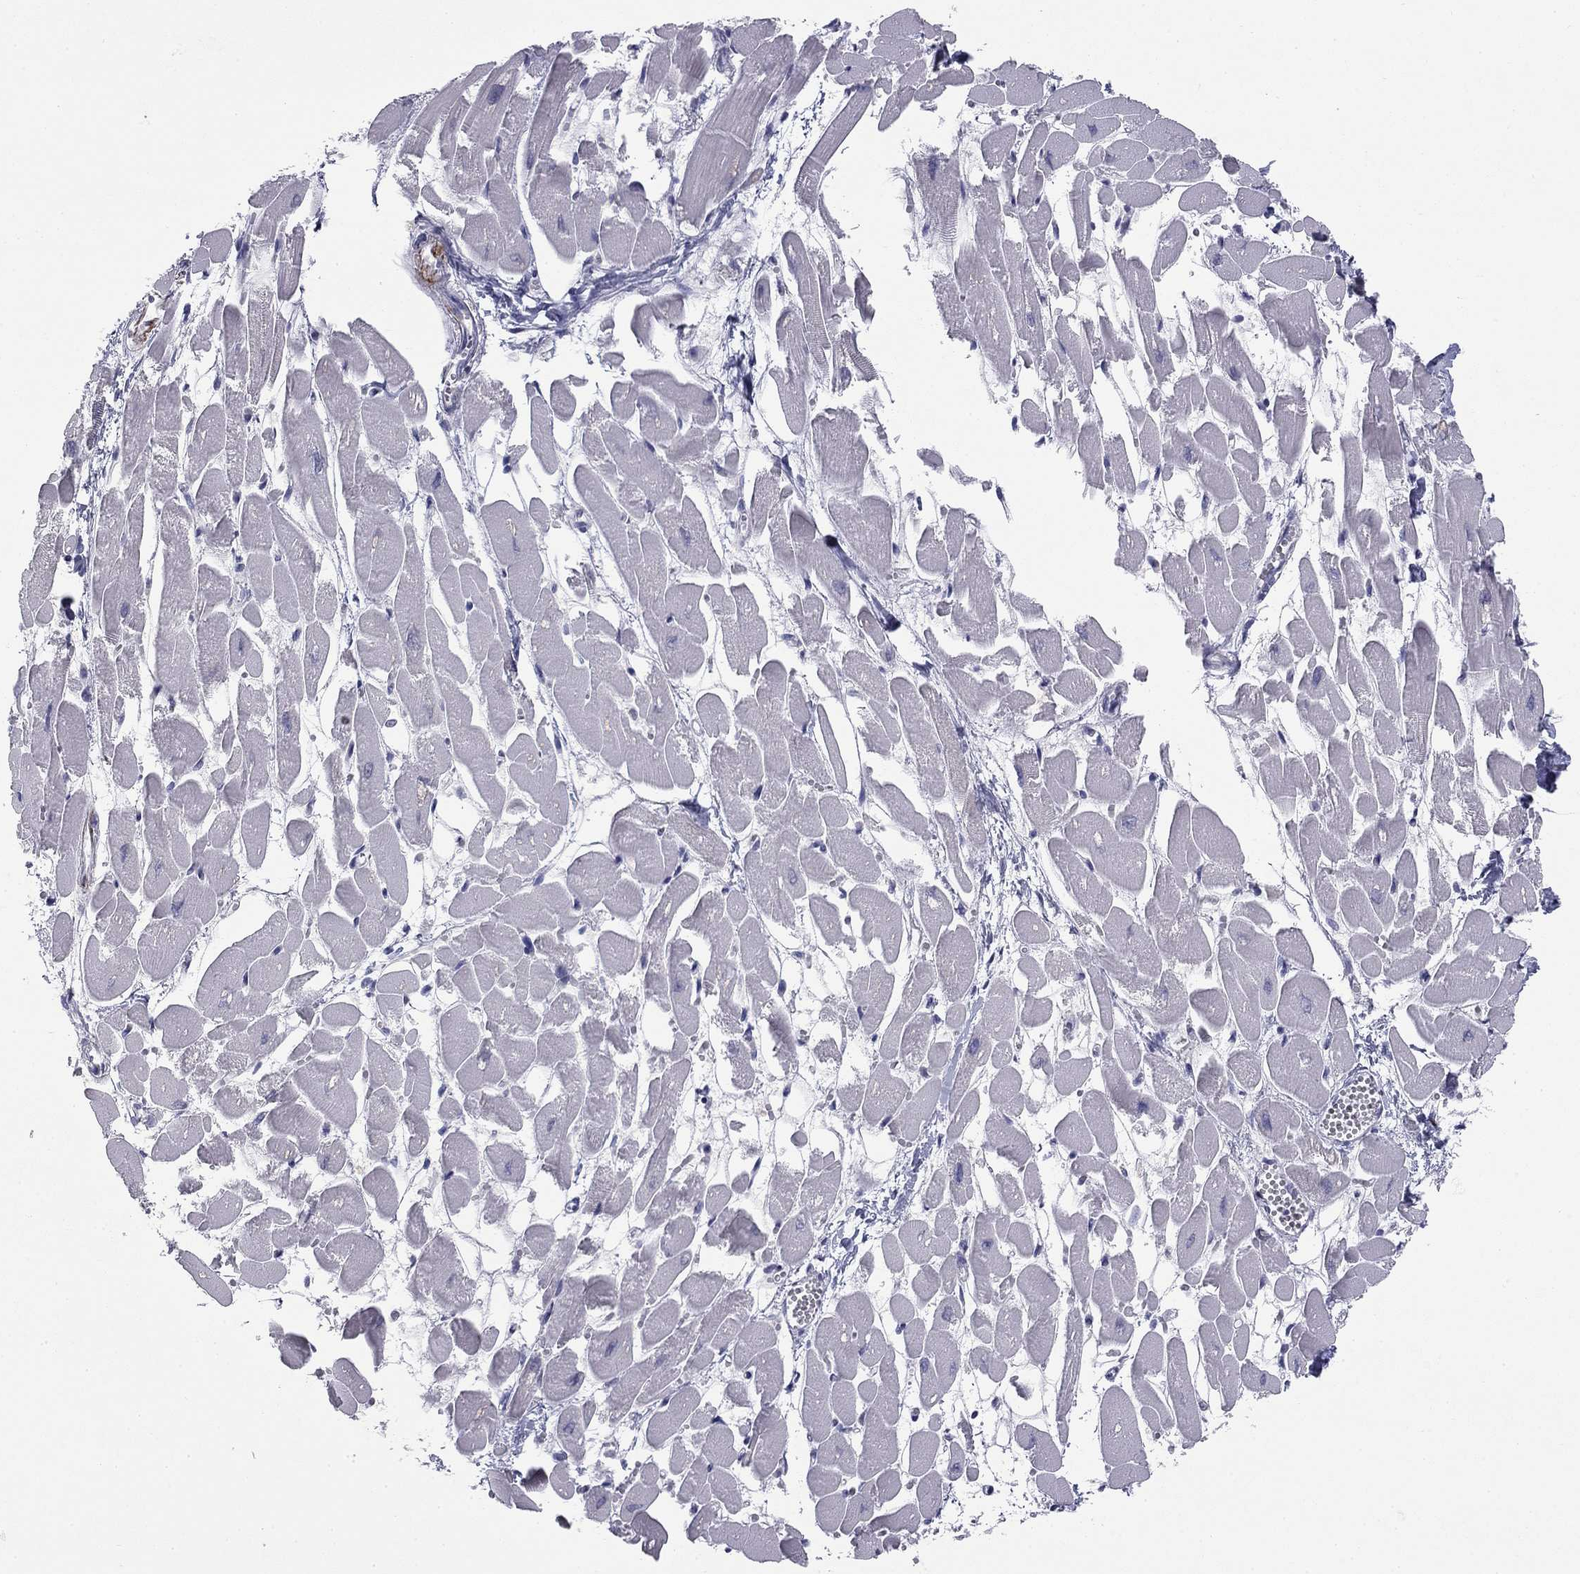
{"staining": {"intensity": "negative", "quantity": "none", "location": "none"}, "tissue": "heart muscle", "cell_type": "Cardiomyocytes", "image_type": "normal", "snomed": [{"axis": "morphology", "description": "Normal tissue, NOS"}, {"axis": "topography", "description": "Heart"}], "caption": "The photomicrograph reveals no significant expression in cardiomyocytes of heart muscle.", "gene": "TFAP2B", "patient": {"sex": "female", "age": 52}}